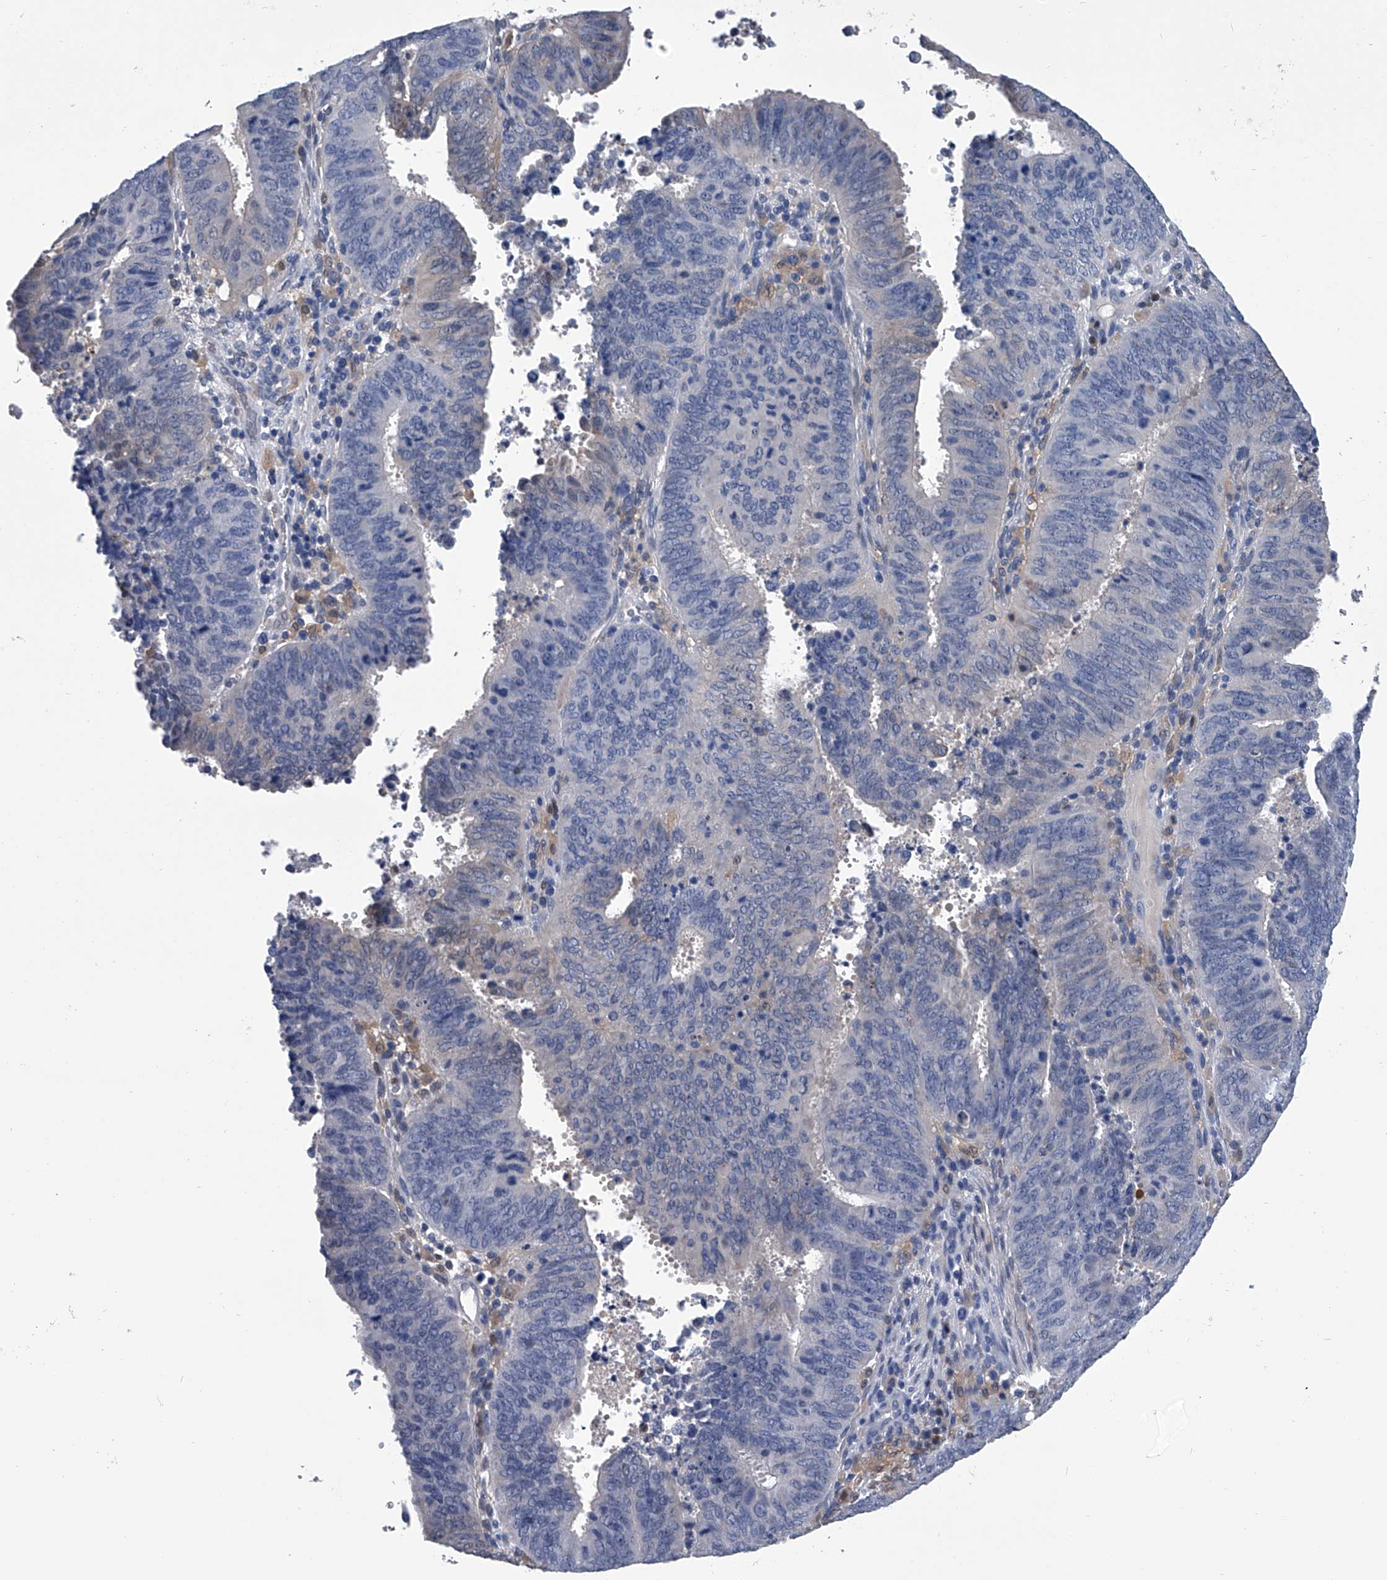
{"staining": {"intensity": "negative", "quantity": "none", "location": "none"}, "tissue": "cervical cancer", "cell_type": "Tumor cells", "image_type": "cancer", "snomed": [{"axis": "morphology", "description": "Adenocarcinoma, NOS"}, {"axis": "topography", "description": "Cervix"}], "caption": "This is a histopathology image of immunohistochemistry staining of cervical cancer, which shows no positivity in tumor cells. Nuclei are stained in blue.", "gene": "PDXK", "patient": {"sex": "female", "age": 44}}